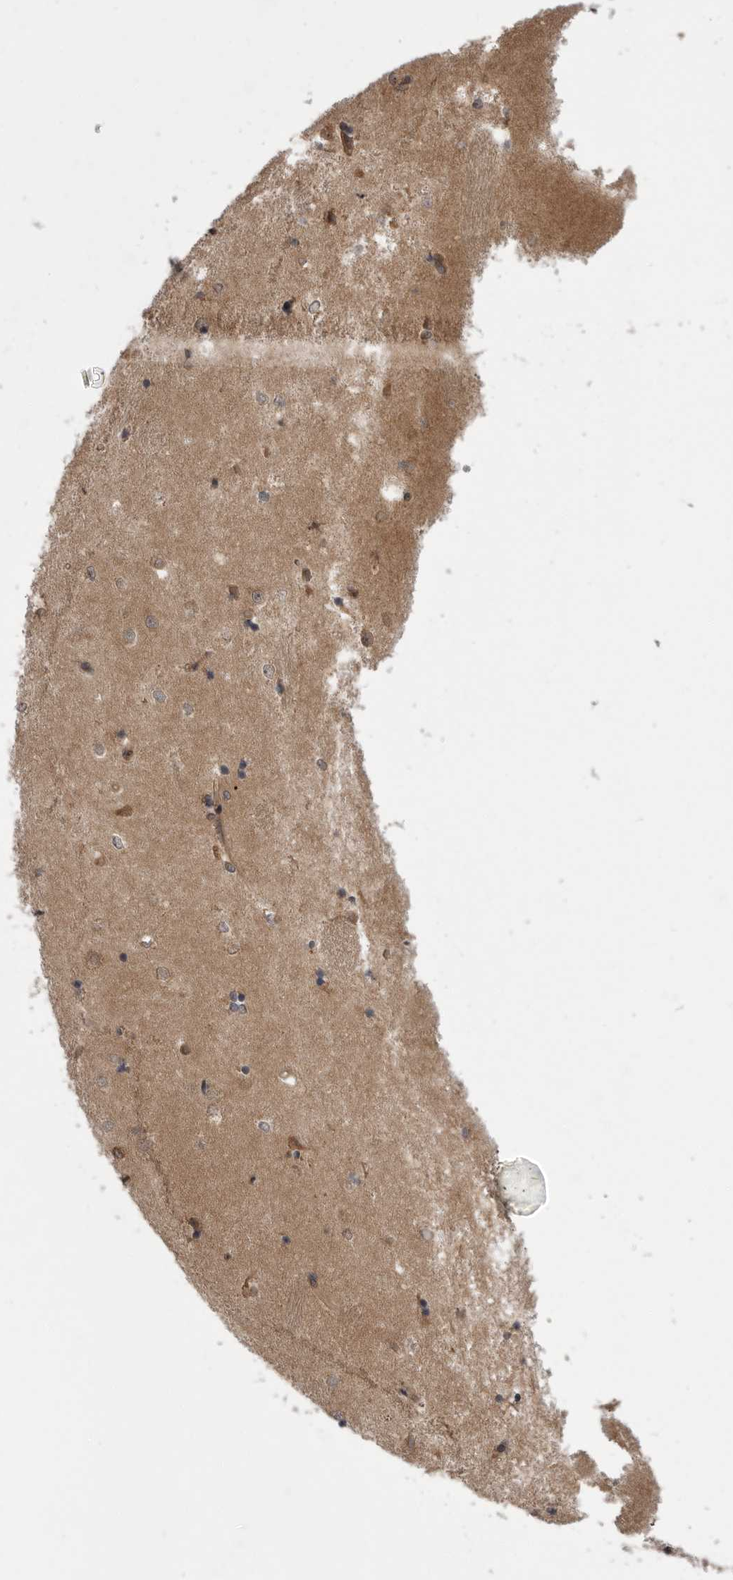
{"staining": {"intensity": "moderate", "quantity": "<25%", "location": "cytoplasmic/membranous"}, "tissue": "caudate", "cell_type": "Glial cells", "image_type": "normal", "snomed": [{"axis": "morphology", "description": "Normal tissue, NOS"}, {"axis": "topography", "description": "Lateral ventricle wall"}], "caption": "A histopathology image of caudate stained for a protein shows moderate cytoplasmic/membranous brown staining in glial cells. Using DAB (3,3'-diaminobenzidine) (brown) and hematoxylin (blue) stains, captured at high magnification using brightfield microscopy.", "gene": "PDCL", "patient": {"sex": "male", "age": 45}}